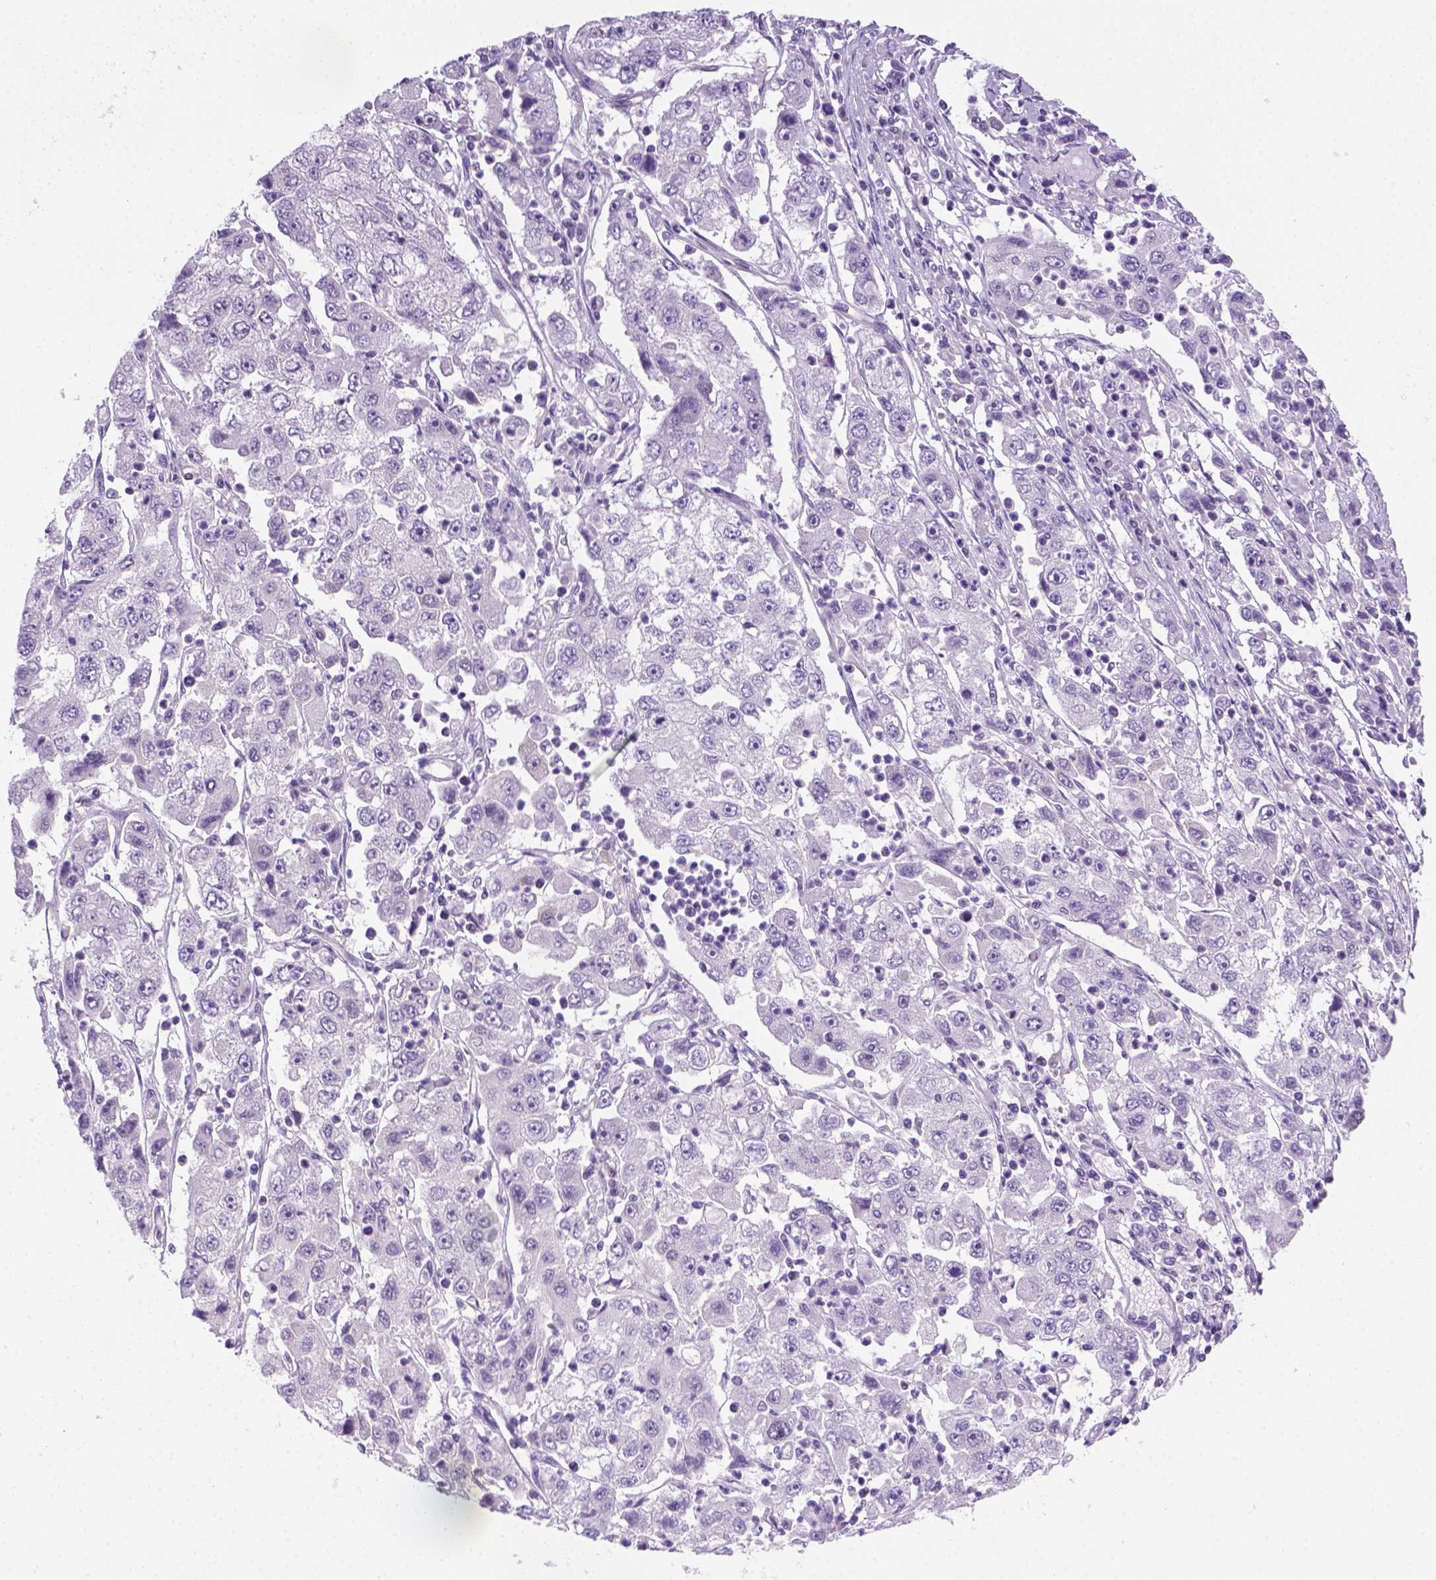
{"staining": {"intensity": "negative", "quantity": "none", "location": "none"}, "tissue": "cervical cancer", "cell_type": "Tumor cells", "image_type": "cancer", "snomed": [{"axis": "morphology", "description": "Squamous cell carcinoma, NOS"}, {"axis": "topography", "description": "Cervix"}], "caption": "Cervical cancer was stained to show a protein in brown. There is no significant staining in tumor cells. The staining was performed using DAB to visualize the protein expression in brown, while the nuclei were stained in blue with hematoxylin (Magnification: 20x).", "gene": "MGMT", "patient": {"sex": "female", "age": 36}}